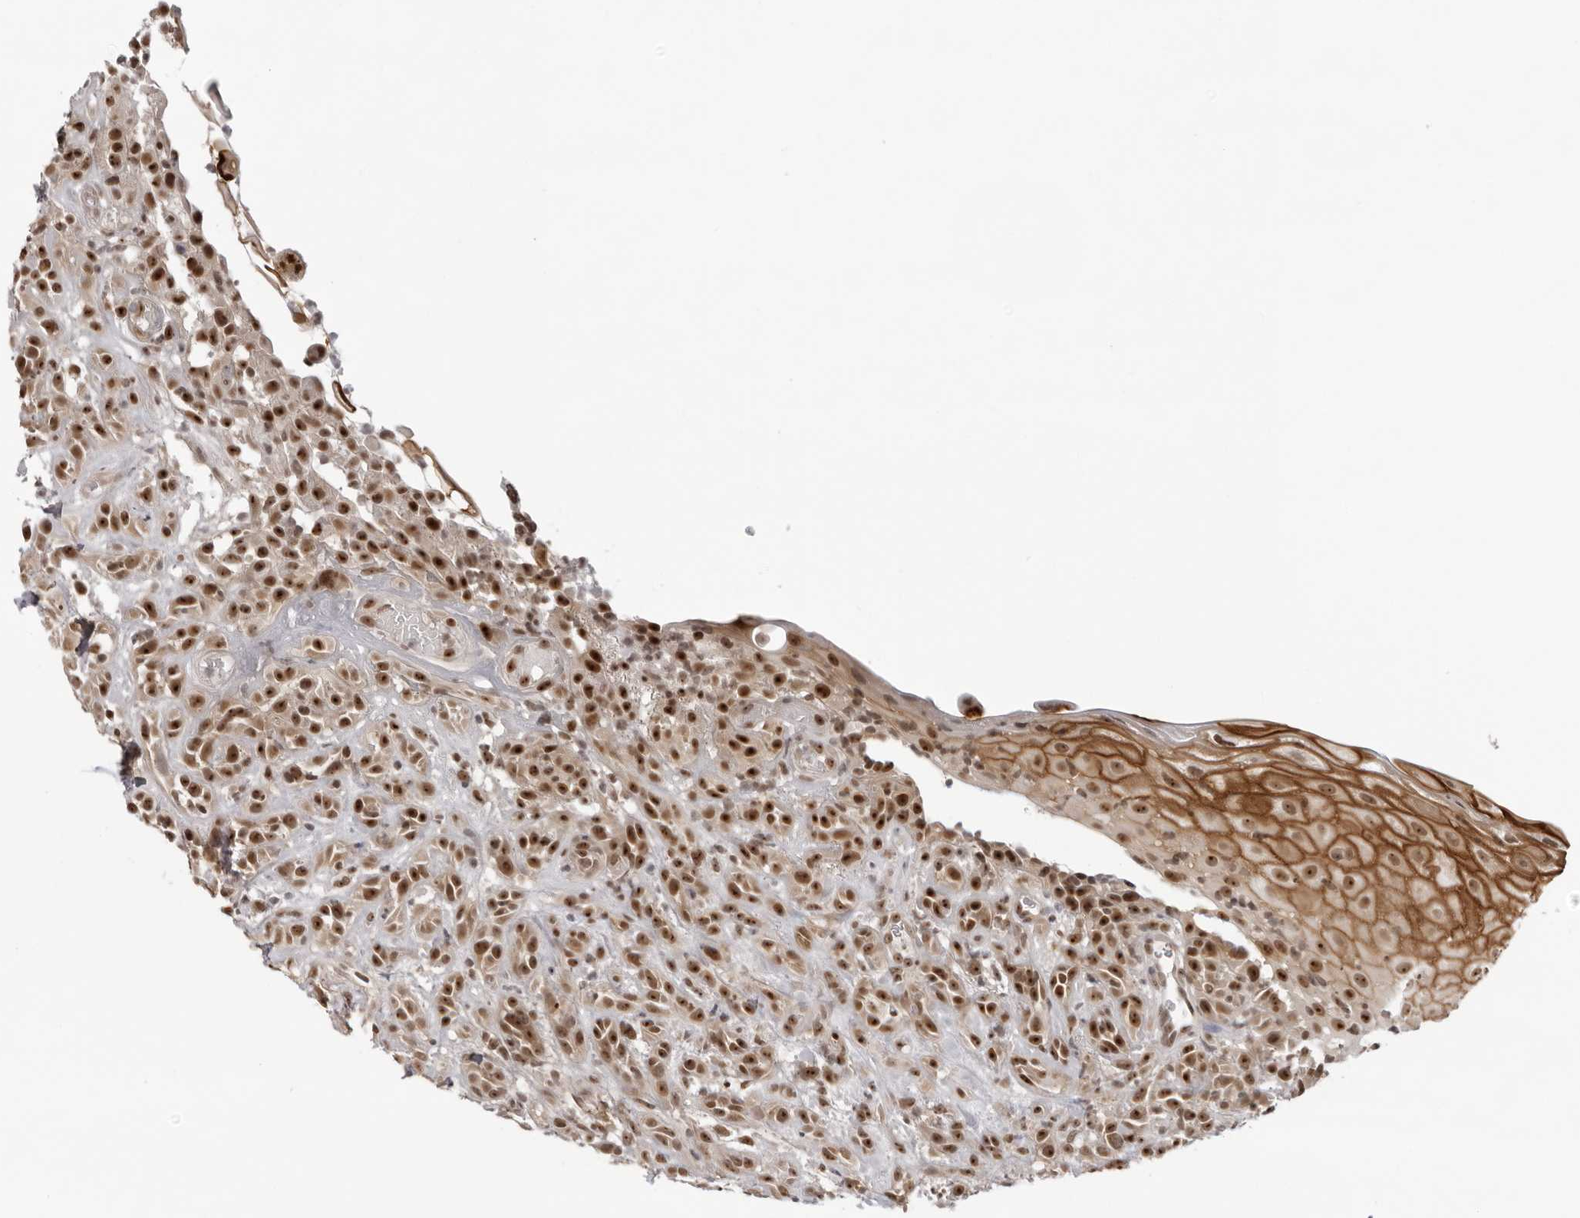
{"staining": {"intensity": "strong", "quantity": ">75%", "location": "nuclear"}, "tissue": "head and neck cancer", "cell_type": "Tumor cells", "image_type": "cancer", "snomed": [{"axis": "morphology", "description": "Normal tissue, NOS"}, {"axis": "morphology", "description": "Squamous cell carcinoma, NOS"}, {"axis": "topography", "description": "Cartilage tissue"}, {"axis": "topography", "description": "Head-Neck"}], "caption": "A photomicrograph of human head and neck cancer stained for a protein demonstrates strong nuclear brown staining in tumor cells.", "gene": "EXOSC10", "patient": {"sex": "male", "age": 62}}